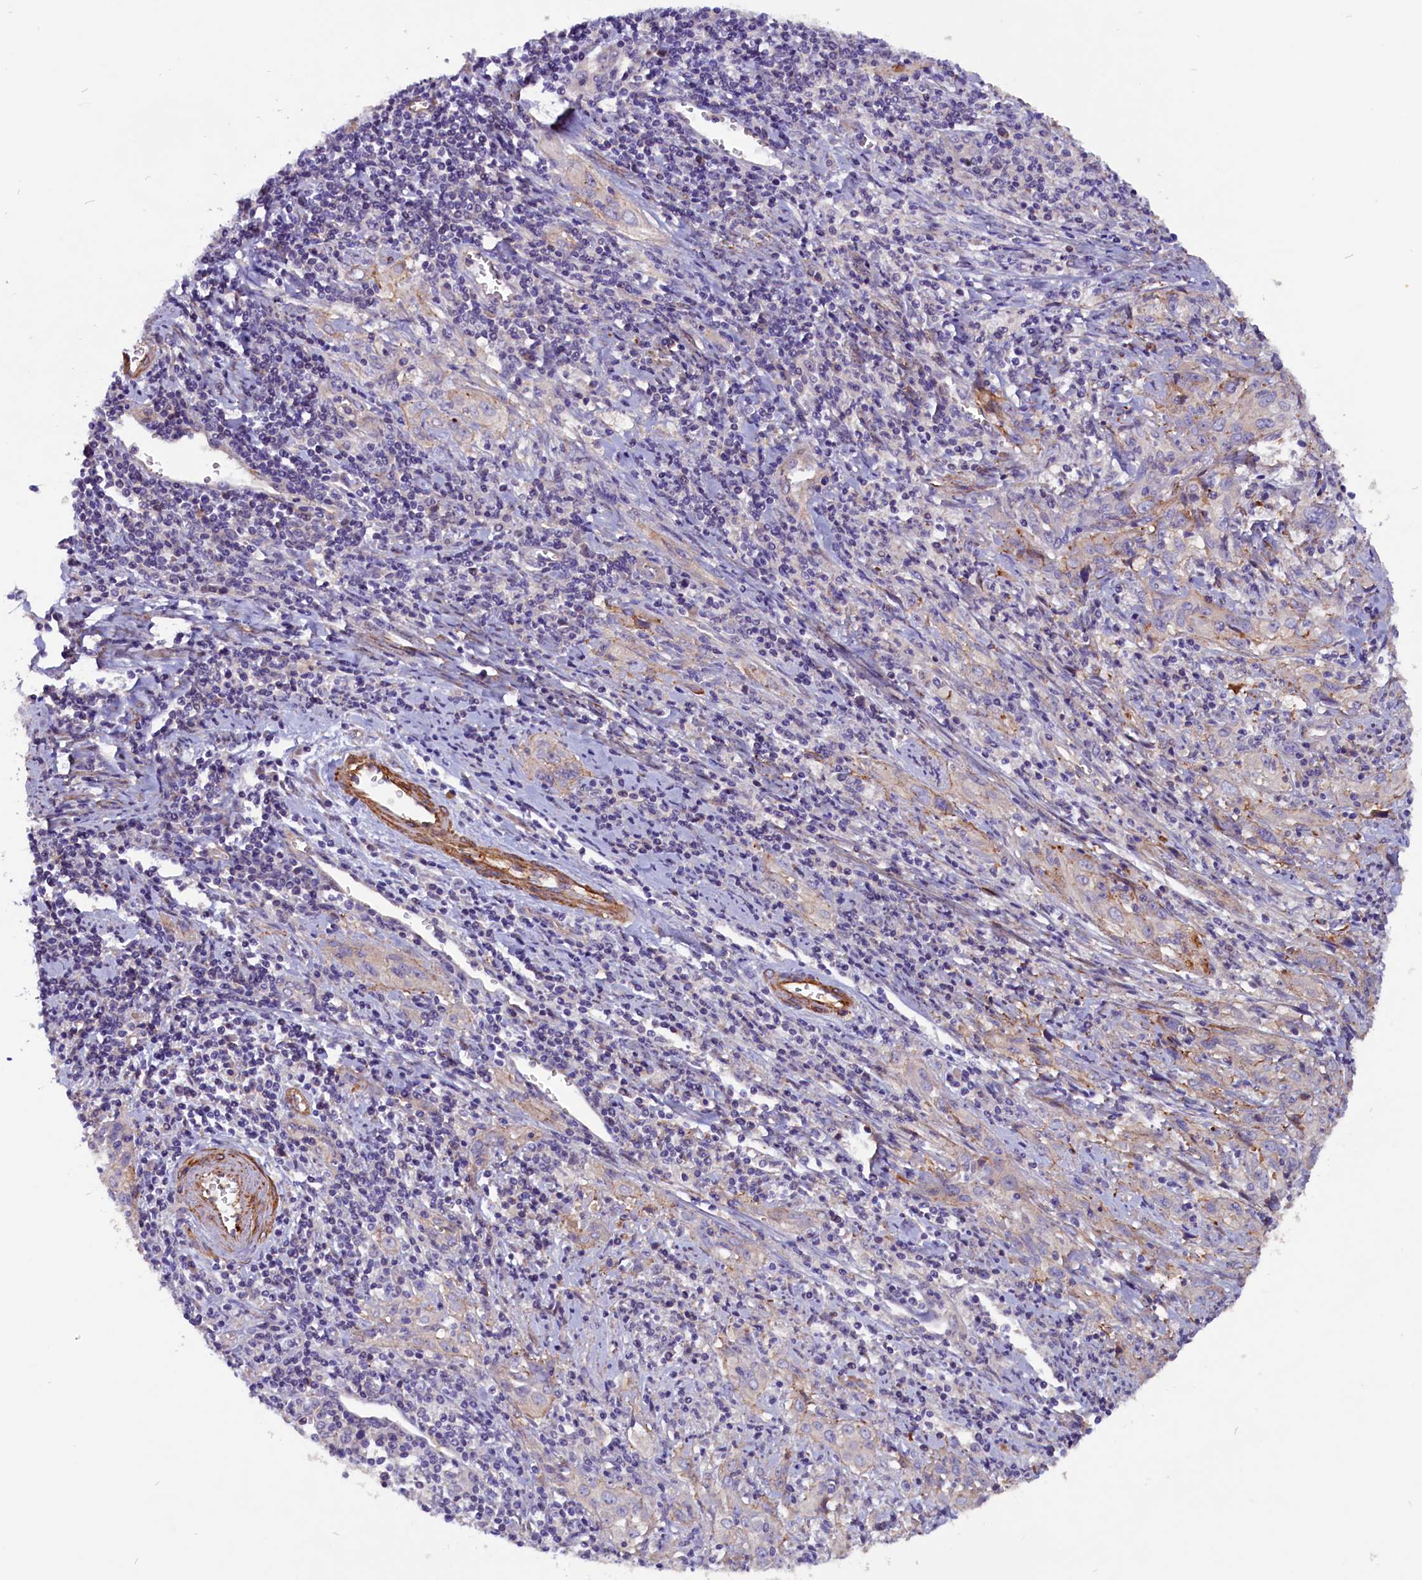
{"staining": {"intensity": "weak", "quantity": "<25%", "location": "cytoplasmic/membranous"}, "tissue": "cervical cancer", "cell_type": "Tumor cells", "image_type": "cancer", "snomed": [{"axis": "morphology", "description": "Squamous cell carcinoma, NOS"}, {"axis": "topography", "description": "Cervix"}], "caption": "Micrograph shows no significant protein staining in tumor cells of cervical squamous cell carcinoma. (DAB immunohistochemistry, high magnification).", "gene": "ZNF749", "patient": {"sex": "female", "age": 57}}